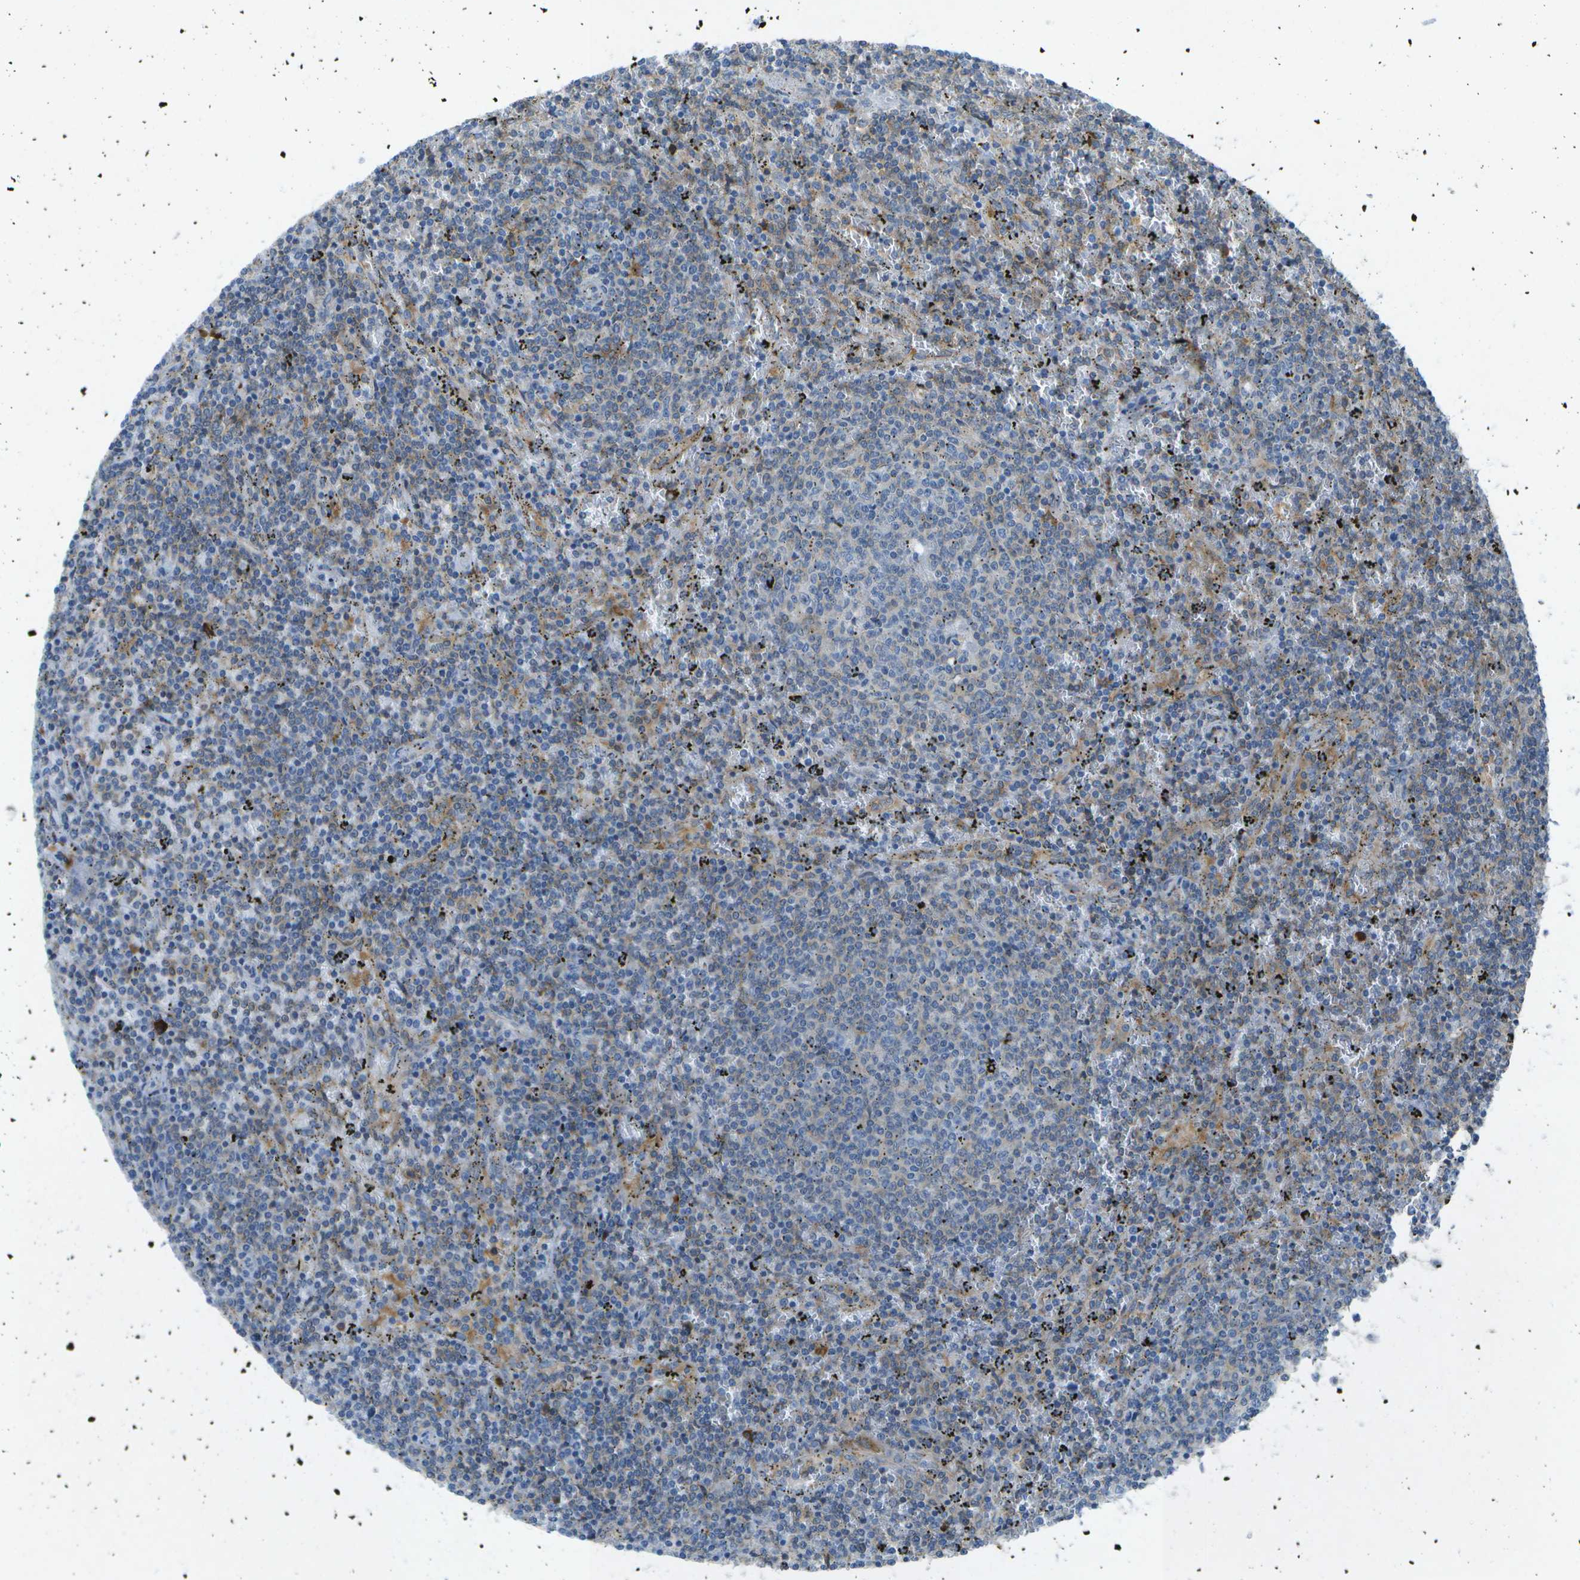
{"staining": {"intensity": "weak", "quantity": "<25%", "location": "cytoplasmic/membranous"}, "tissue": "lymphoma", "cell_type": "Tumor cells", "image_type": "cancer", "snomed": [{"axis": "morphology", "description": "Malignant lymphoma, non-Hodgkin's type, Low grade"}, {"axis": "topography", "description": "Spleen"}], "caption": "DAB immunohistochemical staining of lymphoma exhibits no significant staining in tumor cells.", "gene": "WNK2", "patient": {"sex": "female", "age": 50}}